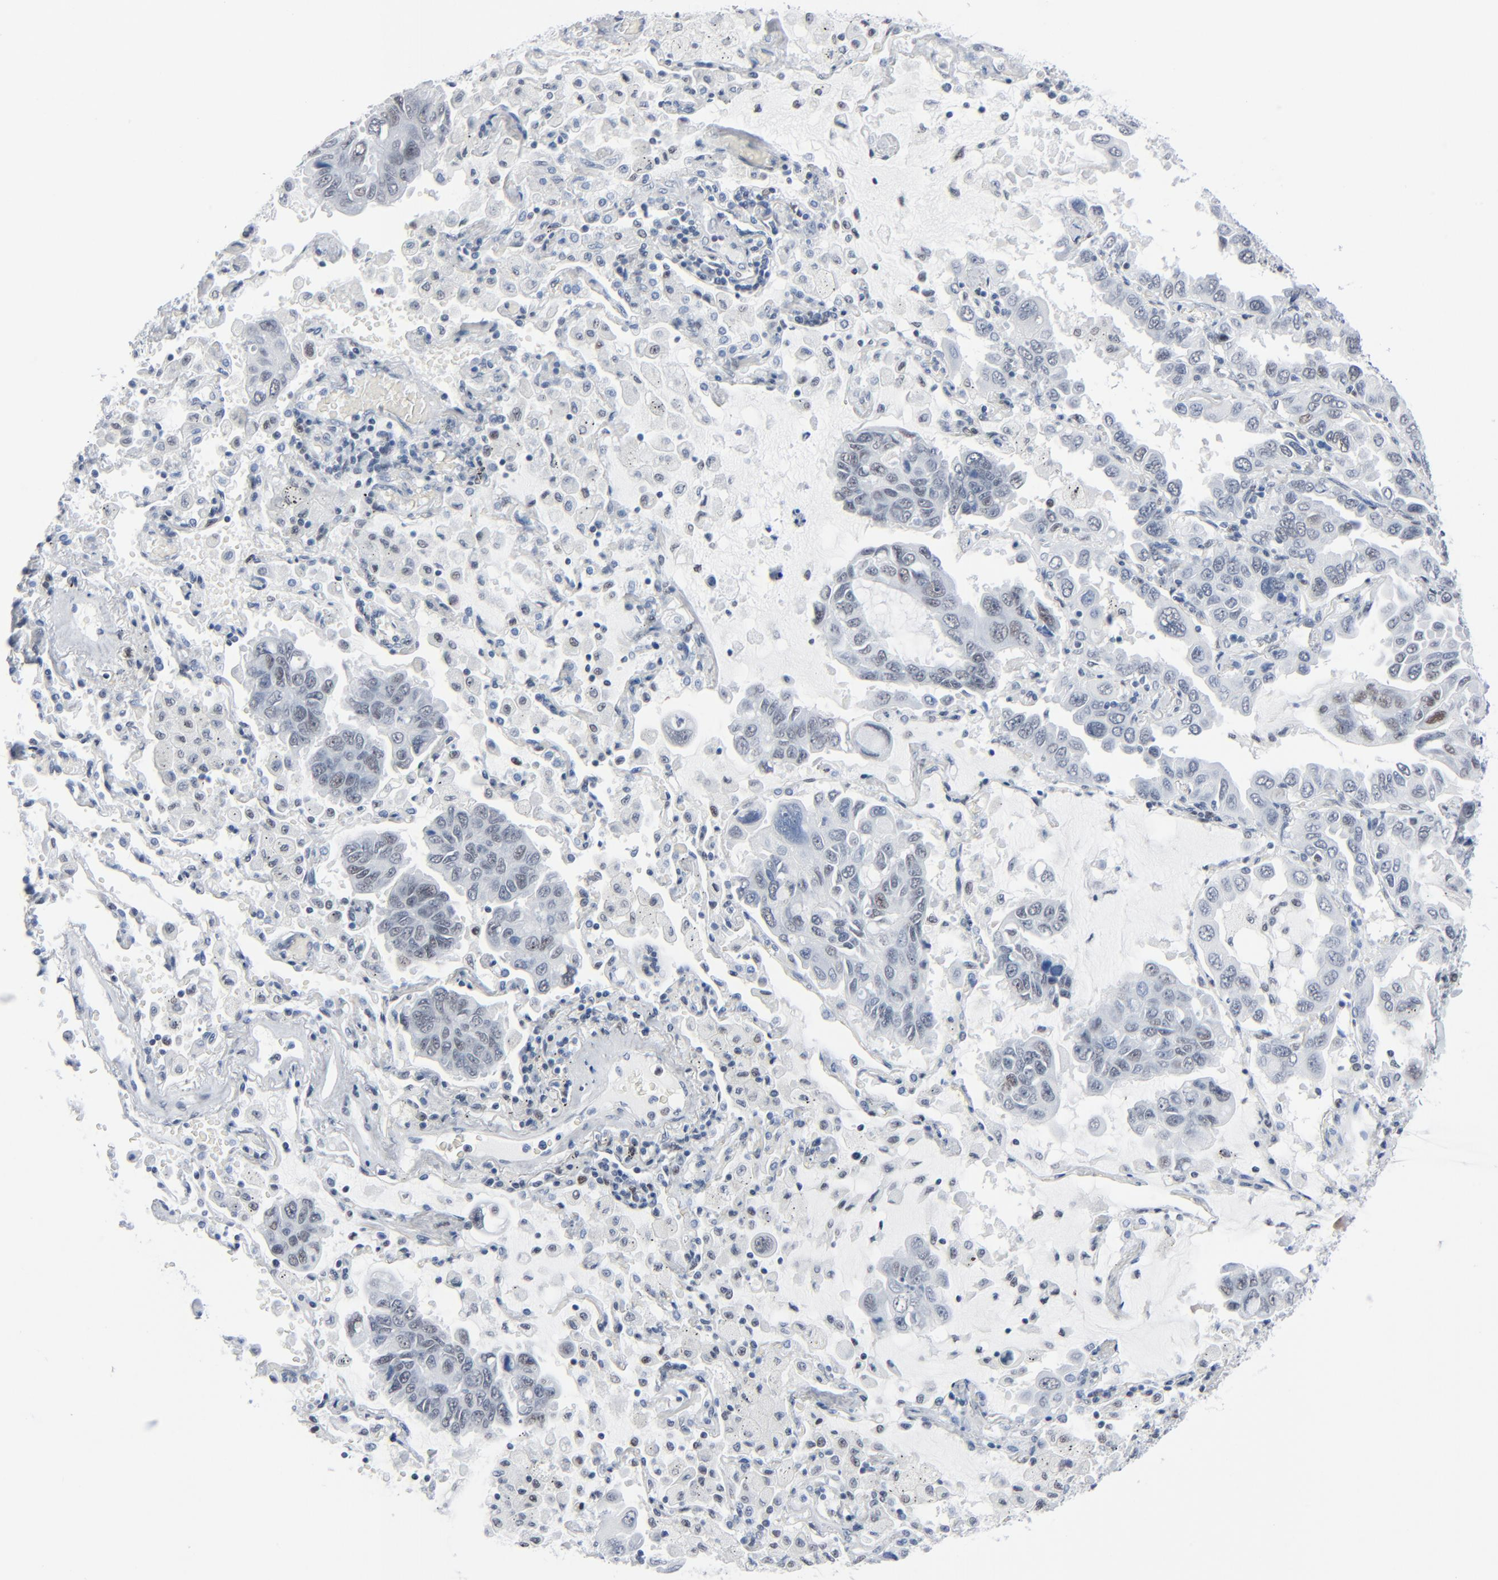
{"staining": {"intensity": "weak", "quantity": "<25%", "location": "nuclear"}, "tissue": "lung cancer", "cell_type": "Tumor cells", "image_type": "cancer", "snomed": [{"axis": "morphology", "description": "Adenocarcinoma, NOS"}, {"axis": "topography", "description": "Lung"}], "caption": "Adenocarcinoma (lung) was stained to show a protein in brown. There is no significant positivity in tumor cells.", "gene": "SIRT1", "patient": {"sex": "male", "age": 64}}